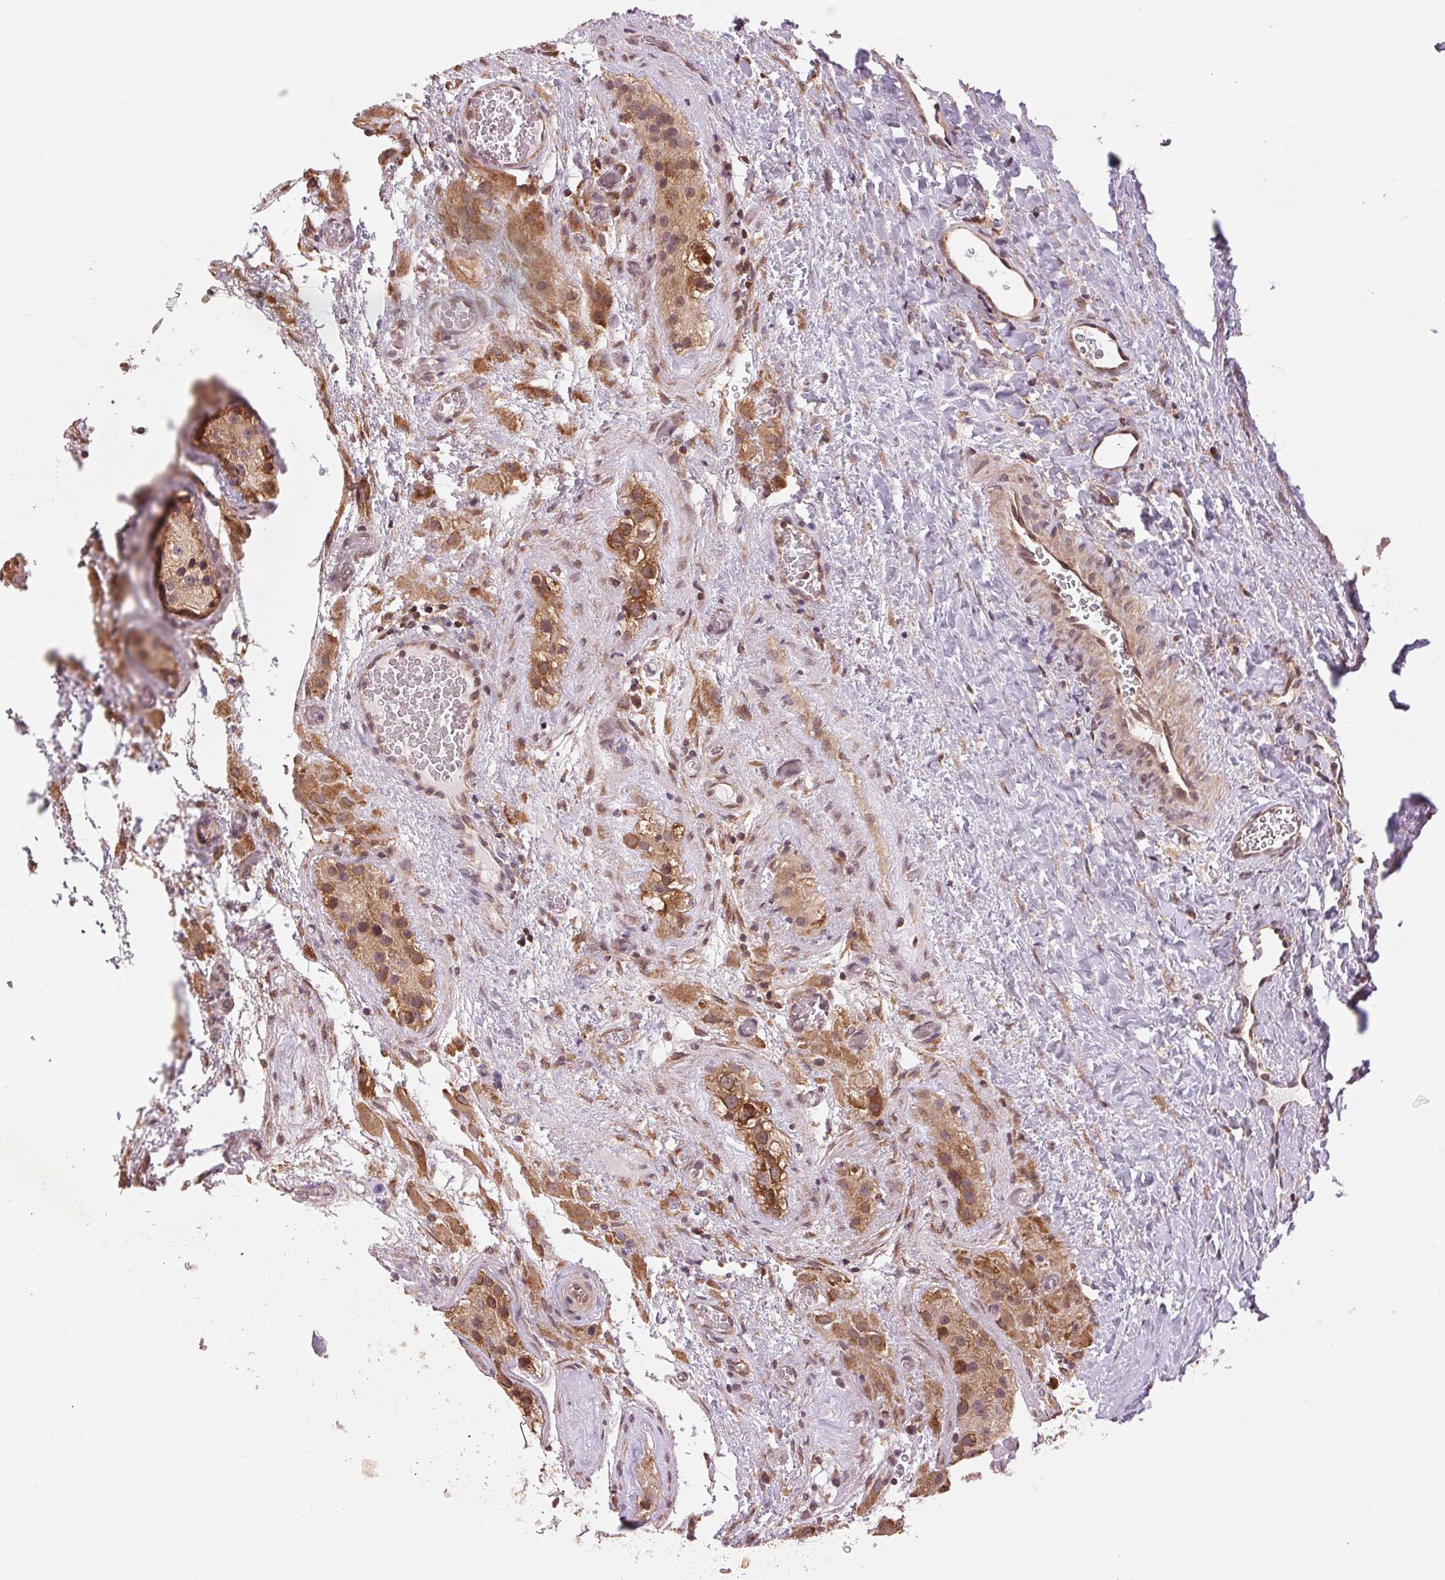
{"staining": {"intensity": "moderate", "quantity": ">75%", "location": "cytoplasmic/membranous"}, "tissue": "testis cancer", "cell_type": "Tumor cells", "image_type": "cancer", "snomed": [{"axis": "morphology", "description": "Carcinoma, Embryonal, NOS"}, {"axis": "topography", "description": "Testis"}], "caption": "Human testis embryonal carcinoma stained with a protein marker demonstrates moderate staining in tumor cells.", "gene": "BTF3L4", "patient": {"sex": "male", "age": 26}}